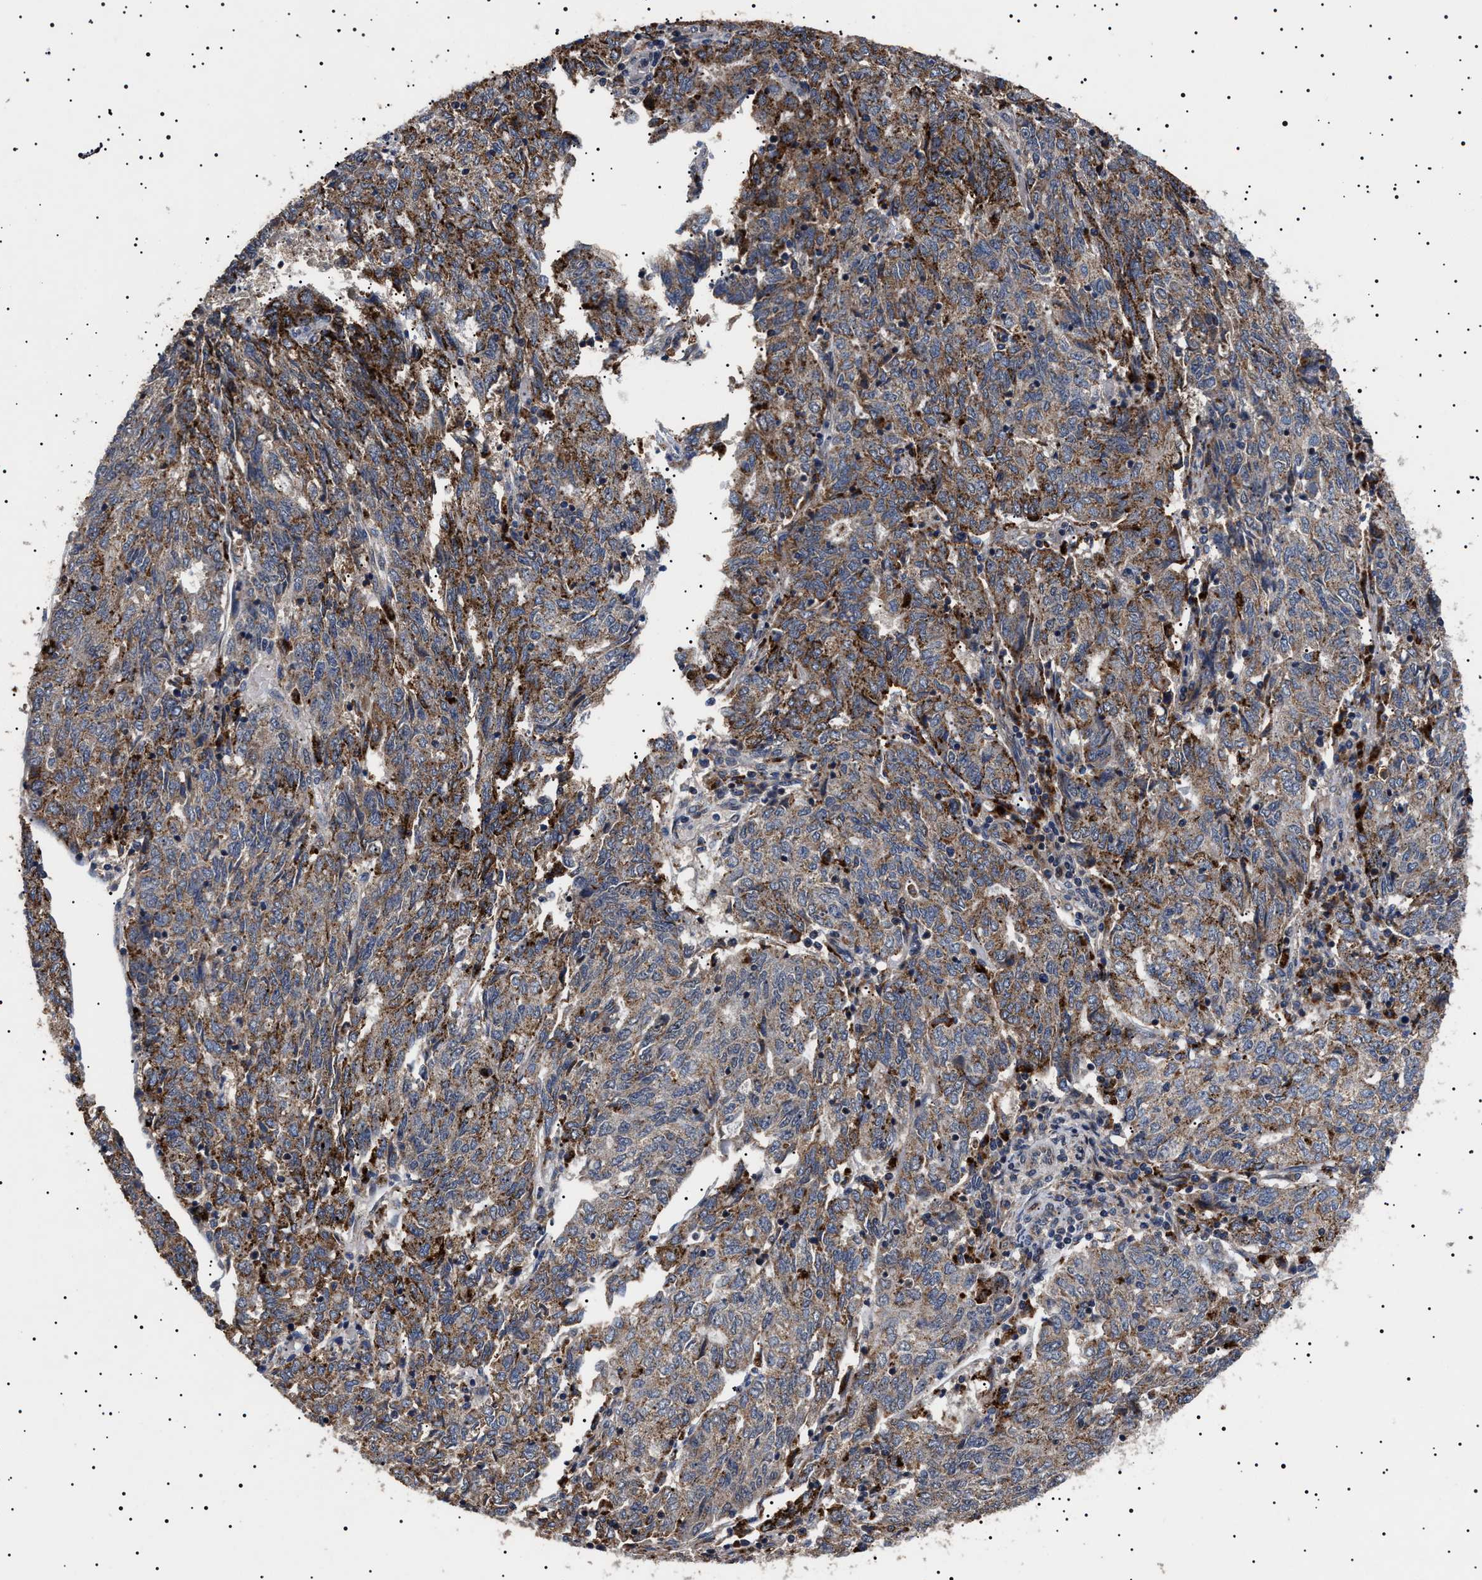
{"staining": {"intensity": "strong", "quantity": "<25%", "location": "cytoplasmic/membranous"}, "tissue": "endometrial cancer", "cell_type": "Tumor cells", "image_type": "cancer", "snomed": [{"axis": "morphology", "description": "Adenocarcinoma, NOS"}, {"axis": "topography", "description": "Endometrium"}], "caption": "High-magnification brightfield microscopy of endometrial adenocarcinoma stained with DAB (brown) and counterstained with hematoxylin (blue). tumor cells exhibit strong cytoplasmic/membranous staining is present in about<25% of cells. (Brightfield microscopy of DAB IHC at high magnification).", "gene": "RAB34", "patient": {"sex": "female", "age": 80}}